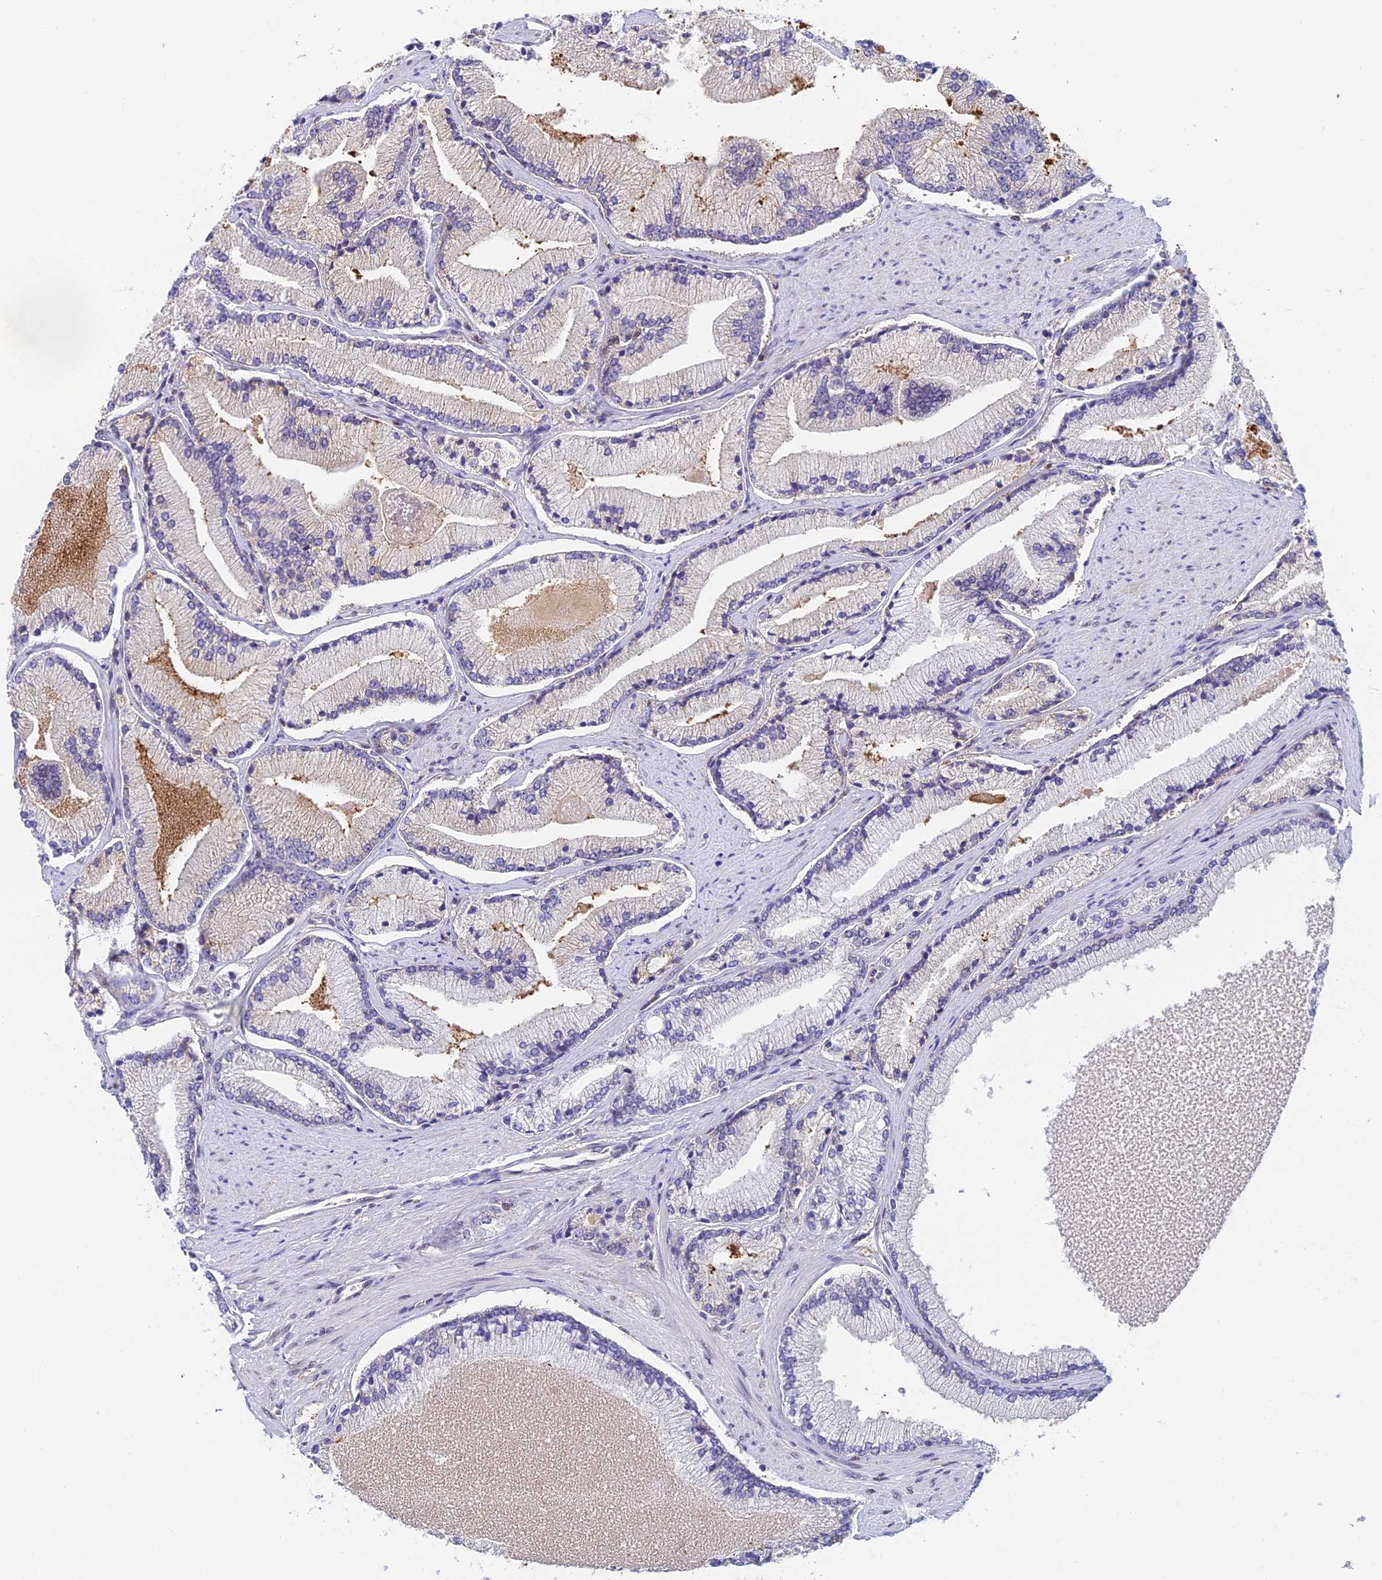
{"staining": {"intensity": "negative", "quantity": "none", "location": "none"}, "tissue": "prostate cancer", "cell_type": "Tumor cells", "image_type": "cancer", "snomed": [{"axis": "morphology", "description": "Adenocarcinoma, High grade"}, {"axis": "topography", "description": "Prostate"}], "caption": "Immunohistochemistry histopathology image of neoplastic tissue: human prostate adenocarcinoma (high-grade) stained with DAB (3,3'-diaminobenzidine) demonstrates no significant protein staining in tumor cells.", "gene": "MRPL17", "patient": {"sex": "male", "age": 67}}